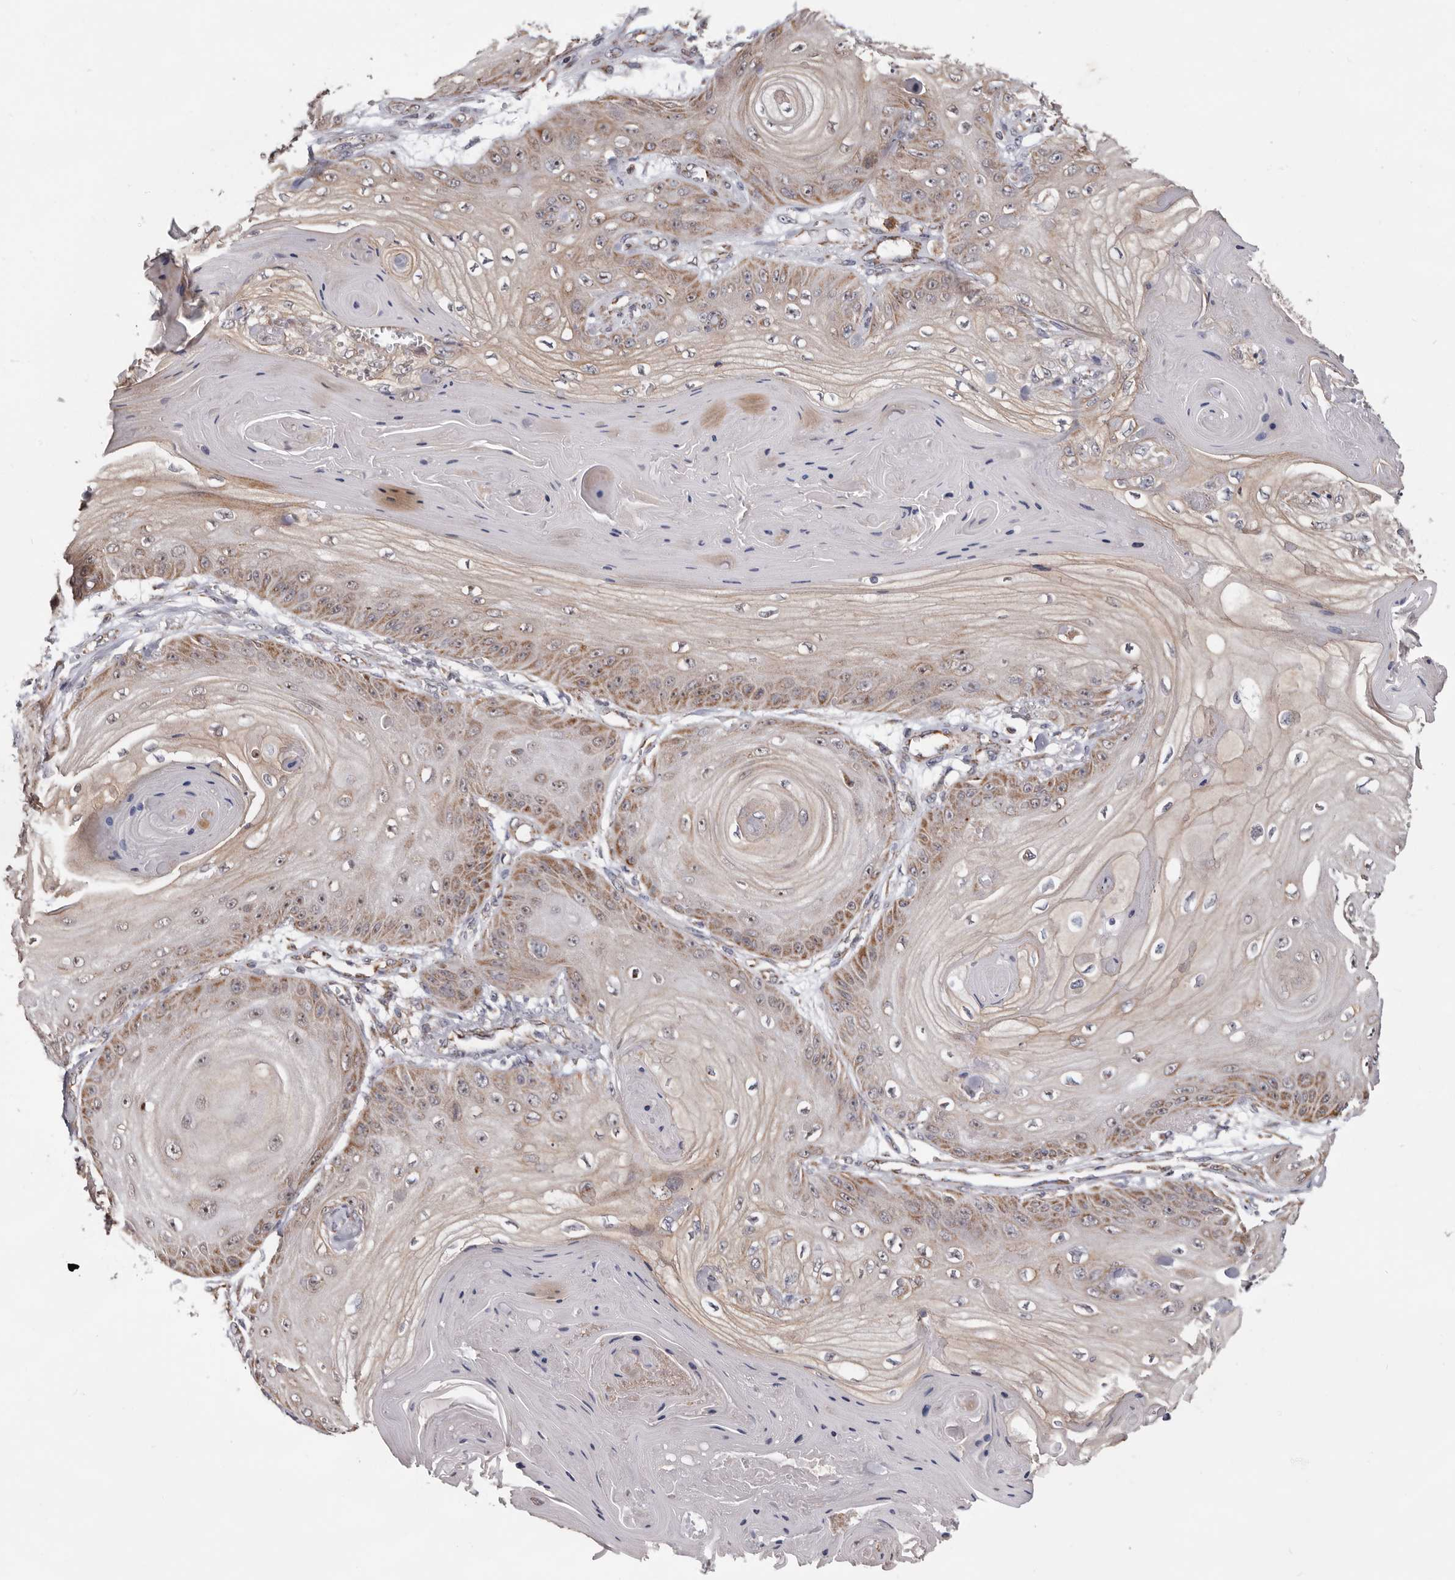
{"staining": {"intensity": "moderate", "quantity": "<25%", "location": "cytoplasmic/membranous"}, "tissue": "skin cancer", "cell_type": "Tumor cells", "image_type": "cancer", "snomed": [{"axis": "morphology", "description": "Squamous cell carcinoma, NOS"}, {"axis": "topography", "description": "Skin"}], "caption": "Immunohistochemical staining of human skin cancer (squamous cell carcinoma) exhibits low levels of moderate cytoplasmic/membranous protein positivity in about <25% of tumor cells. The staining was performed using DAB, with brown indicating positive protein expression. Nuclei are stained blue with hematoxylin.", "gene": "MRPL18", "patient": {"sex": "male", "age": 74}}